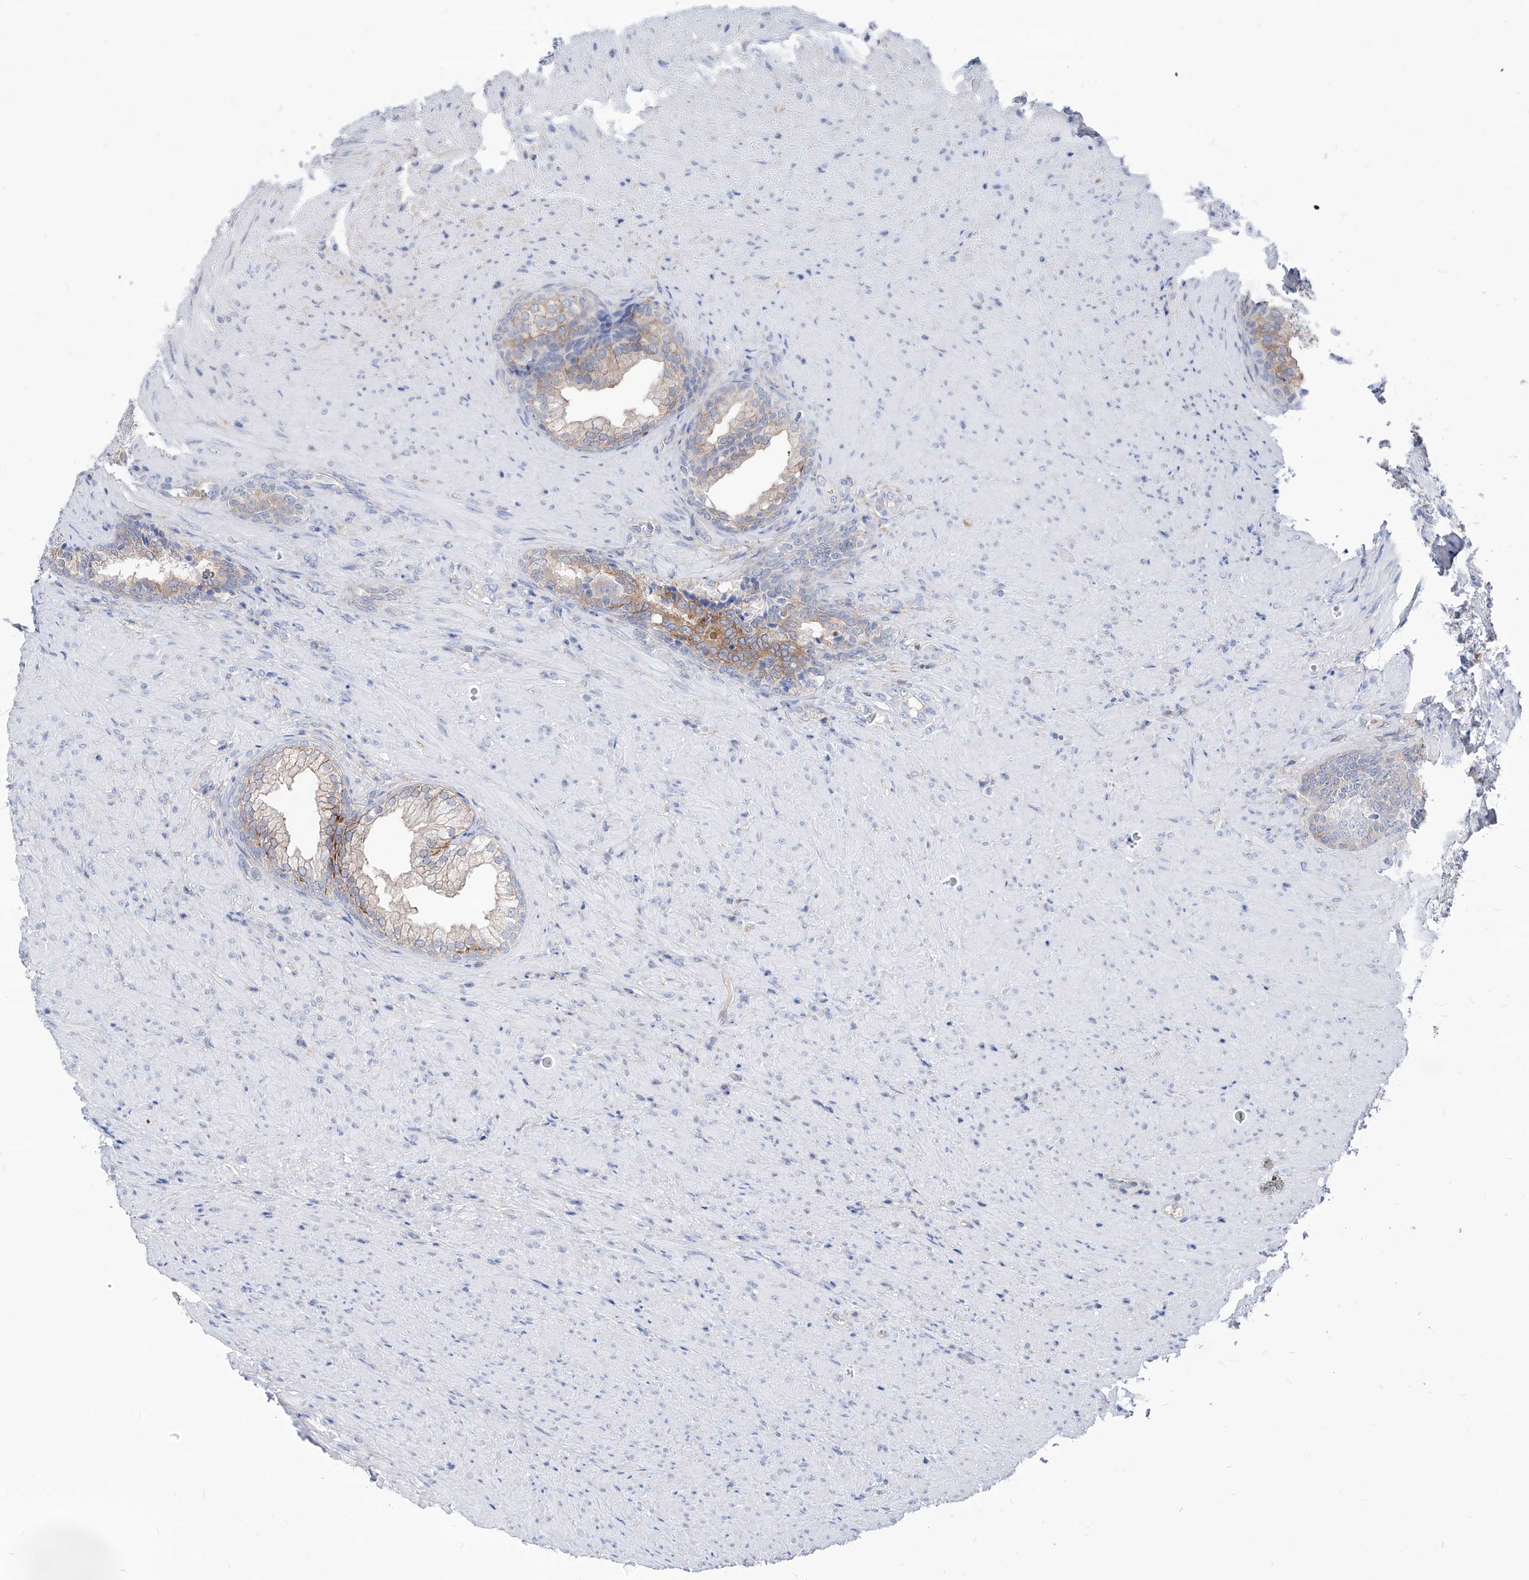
{"staining": {"intensity": "moderate", "quantity": "25%-75%", "location": "cytoplasmic/membranous"}, "tissue": "prostate", "cell_type": "Glandular cells", "image_type": "normal", "snomed": [{"axis": "morphology", "description": "Normal tissue, NOS"}, {"axis": "topography", "description": "Prostate"}], "caption": "Approximately 25%-75% of glandular cells in unremarkable human prostate reveal moderate cytoplasmic/membranous protein staining as visualized by brown immunohistochemical staining.", "gene": "AKAP10", "patient": {"sex": "male", "age": 76}}